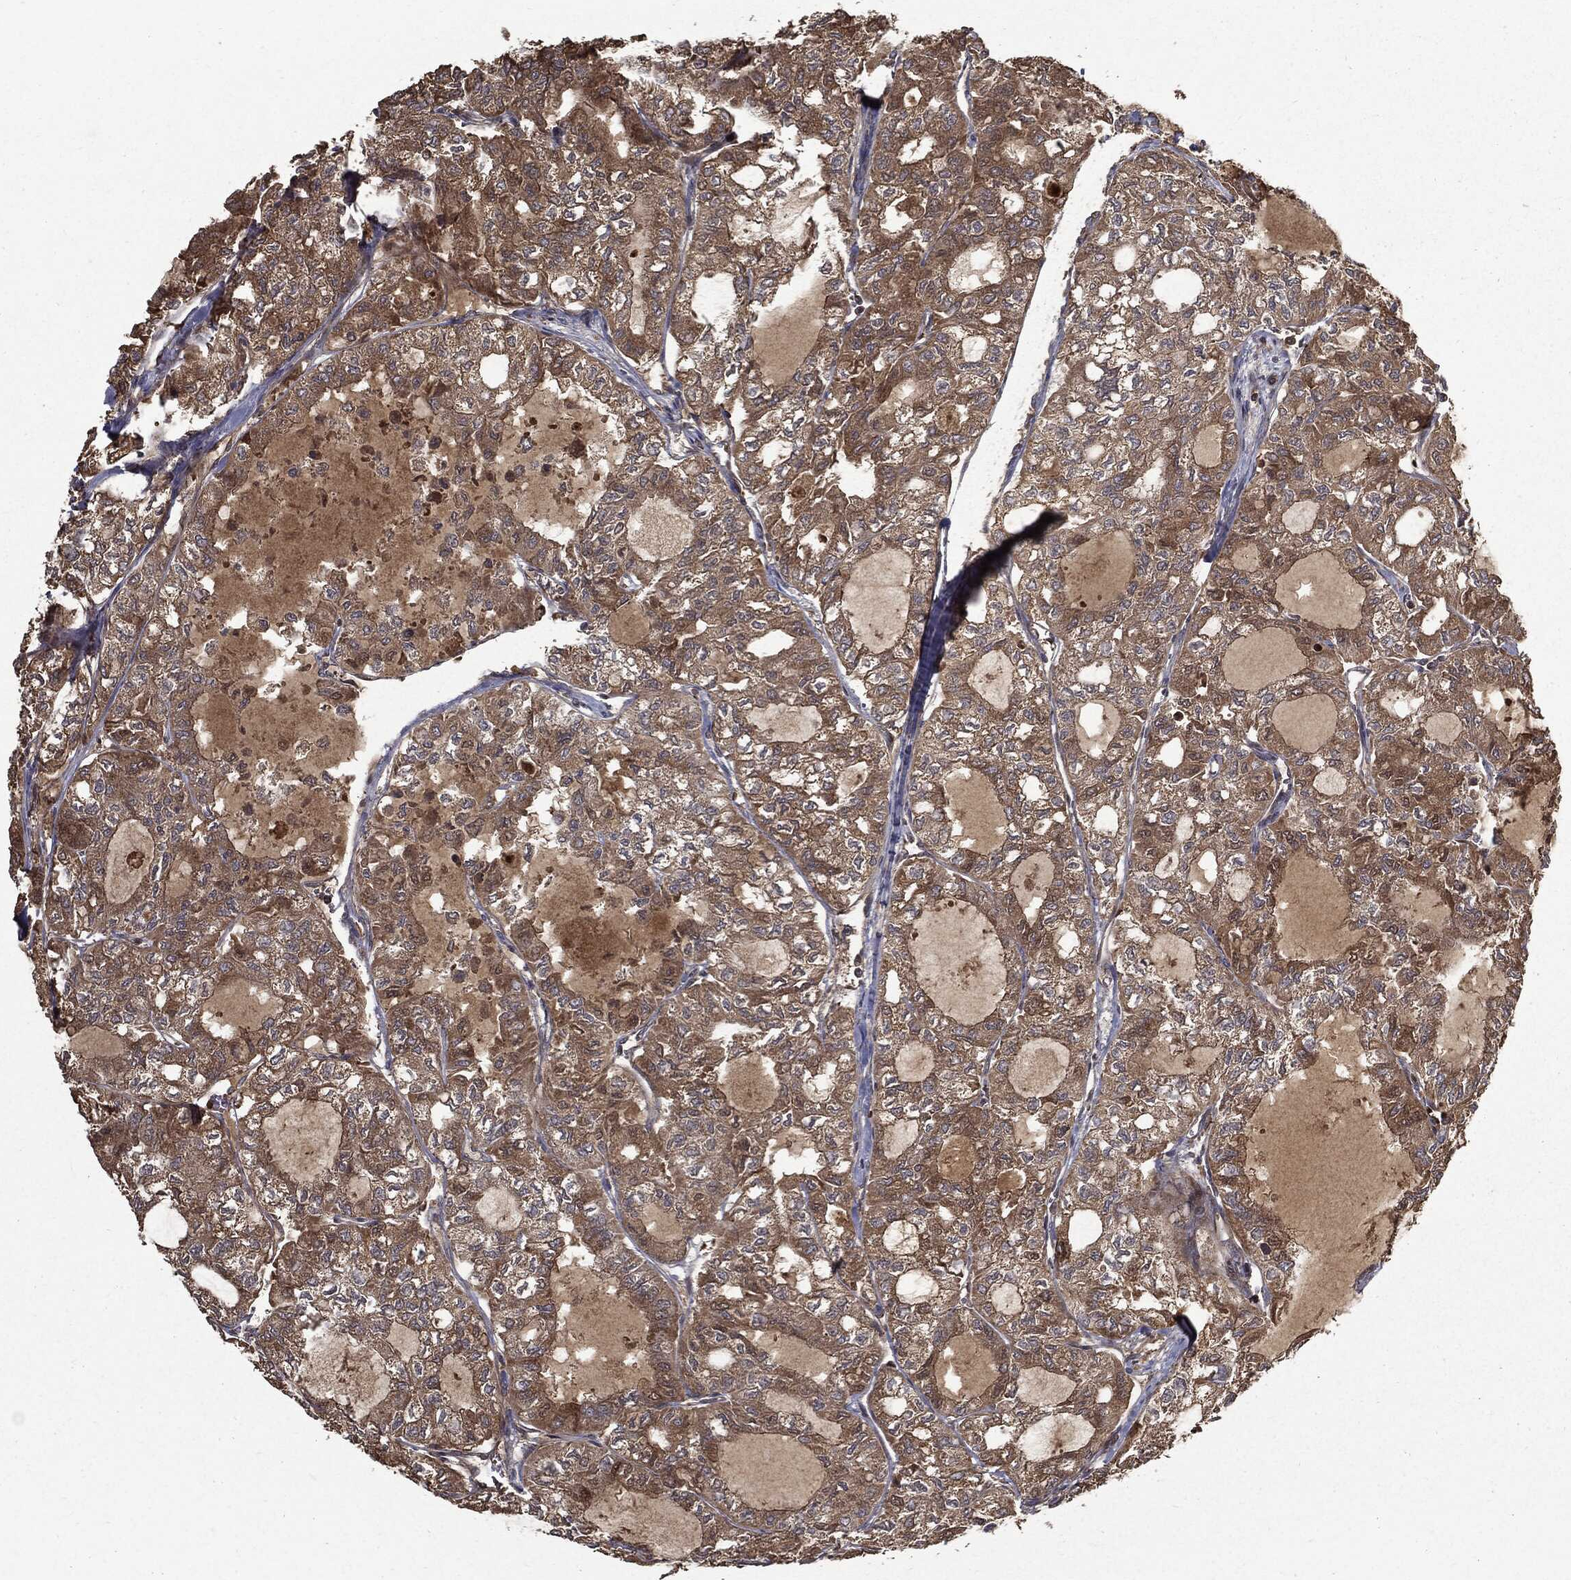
{"staining": {"intensity": "strong", "quantity": ">75%", "location": "cytoplasmic/membranous"}, "tissue": "thyroid cancer", "cell_type": "Tumor cells", "image_type": "cancer", "snomed": [{"axis": "morphology", "description": "Follicular adenoma carcinoma, NOS"}, {"axis": "topography", "description": "Thyroid gland"}], "caption": "About >75% of tumor cells in human follicular adenoma carcinoma (thyroid) exhibit strong cytoplasmic/membranous protein staining as visualized by brown immunohistochemical staining.", "gene": "HTT", "patient": {"sex": "male", "age": 75}}